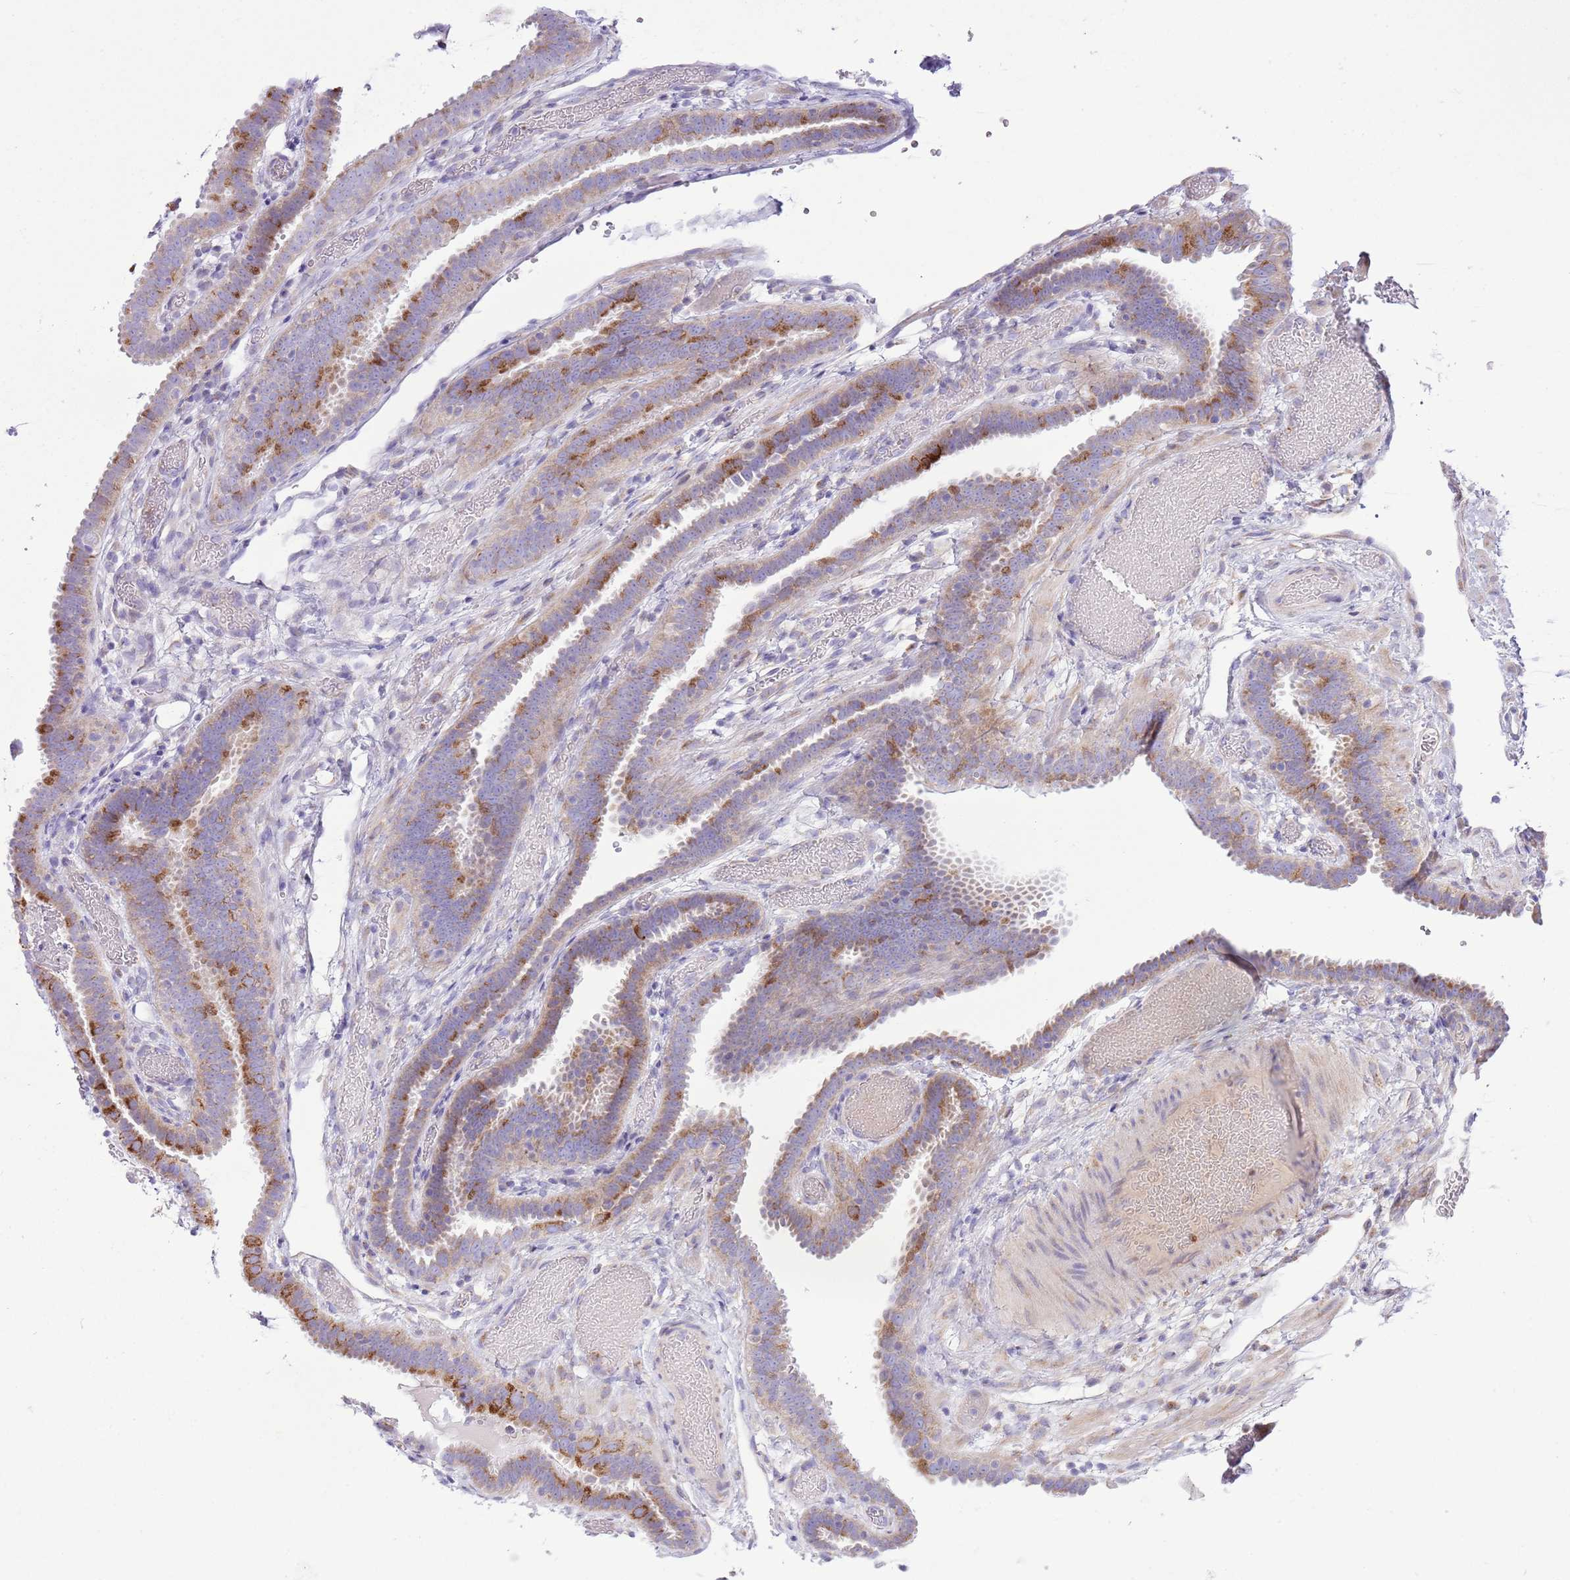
{"staining": {"intensity": "moderate", "quantity": "25%-75%", "location": "cytoplasmic/membranous"}, "tissue": "fallopian tube", "cell_type": "Glandular cells", "image_type": "normal", "snomed": [{"axis": "morphology", "description": "Normal tissue, NOS"}, {"axis": "topography", "description": "Fallopian tube"}], "caption": "Brown immunohistochemical staining in benign fallopian tube shows moderate cytoplasmic/membranous expression in about 25%-75% of glandular cells. The staining was performed using DAB (3,3'-diaminobenzidine), with brown indicating positive protein expression. Nuclei are stained blue with hematoxylin.", "gene": "OAZ2", "patient": {"sex": "female", "age": 37}}